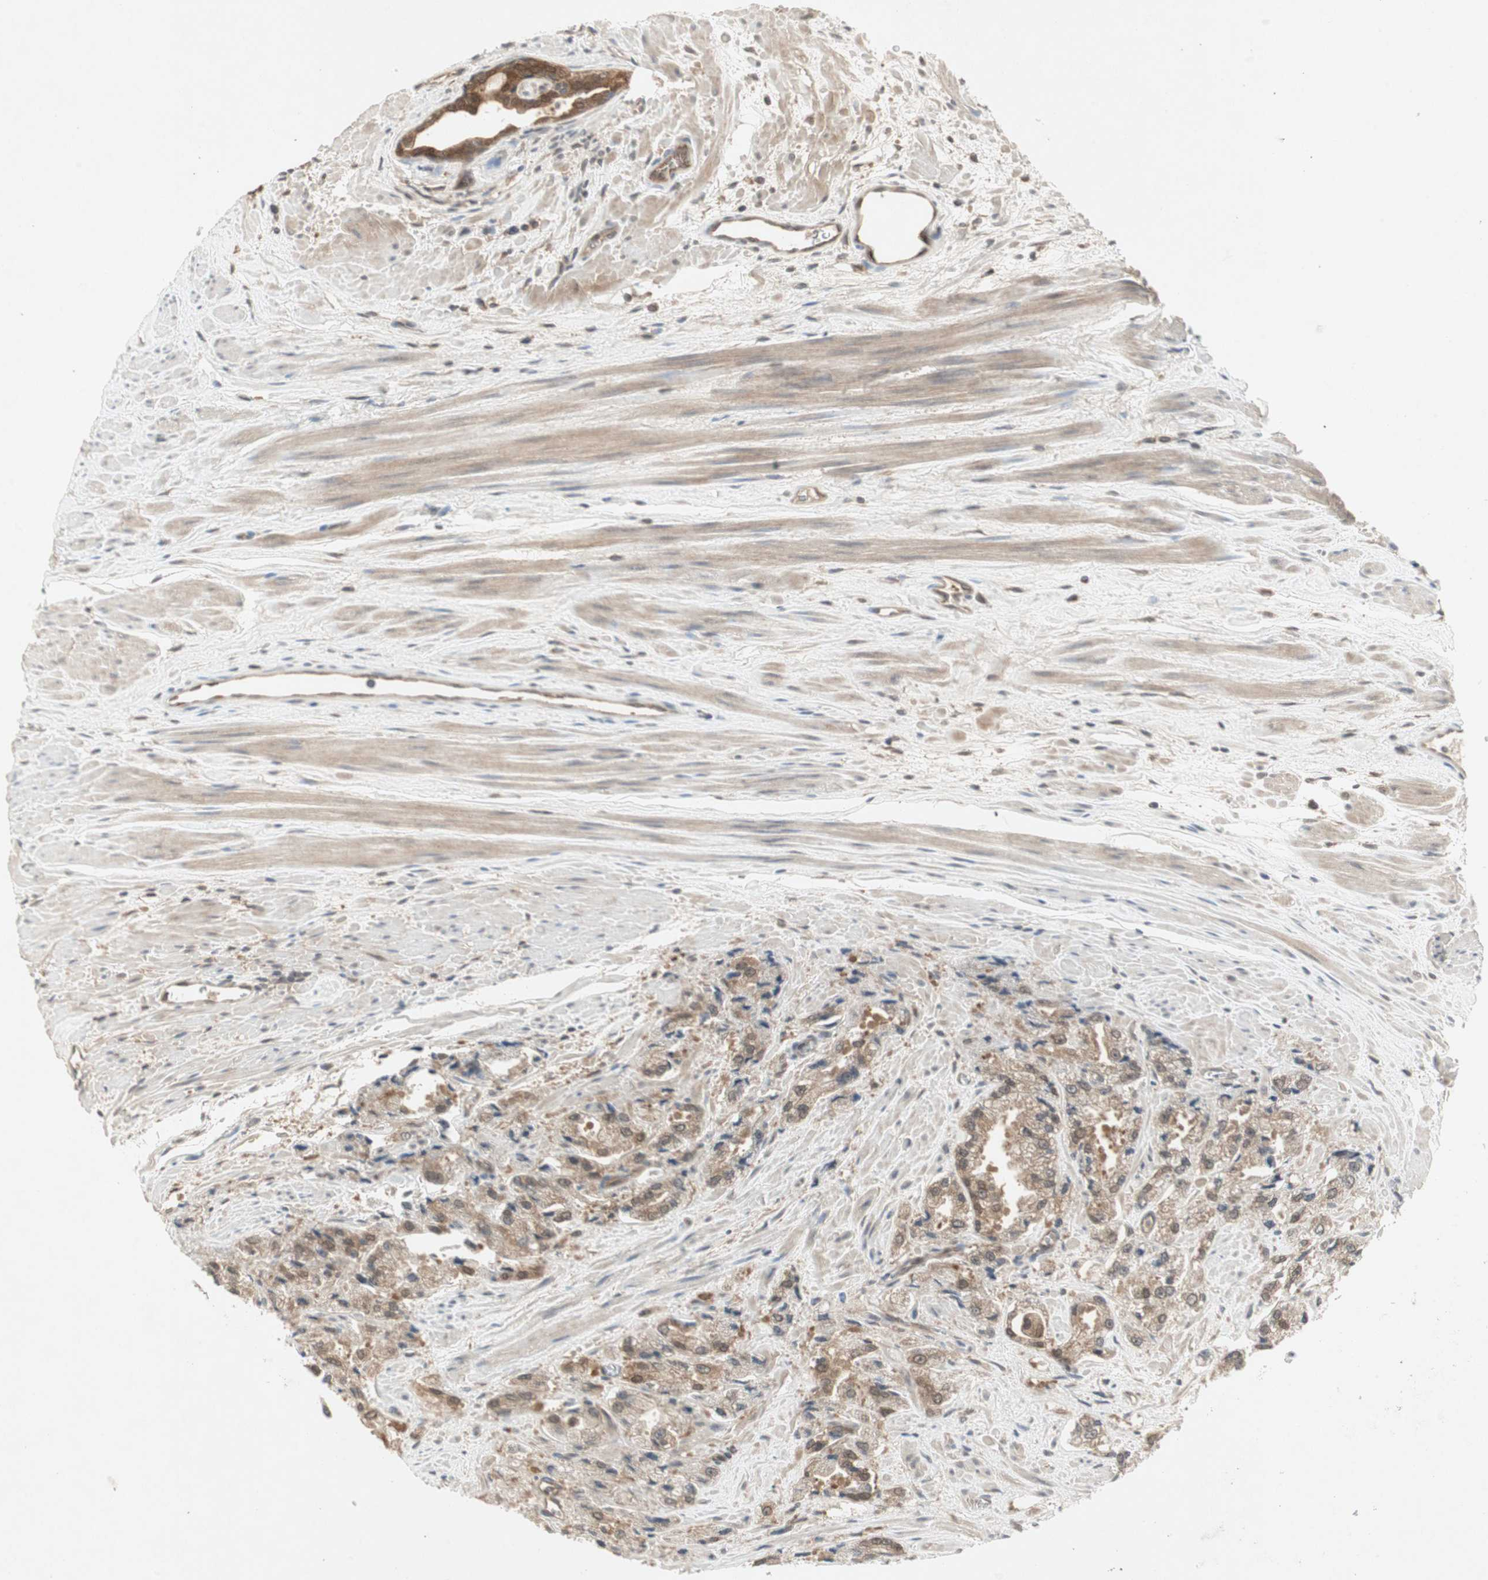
{"staining": {"intensity": "weak", "quantity": ">75%", "location": "cytoplasmic/membranous"}, "tissue": "prostate cancer", "cell_type": "Tumor cells", "image_type": "cancer", "snomed": [{"axis": "morphology", "description": "Adenocarcinoma, High grade"}, {"axis": "topography", "description": "Prostate"}], "caption": "The micrograph shows immunohistochemical staining of prostate adenocarcinoma (high-grade). There is weak cytoplasmic/membranous expression is present in about >75% of tumor cells.", "gene": "PTPA", "patient": {"sex": "male", "age": 58}}